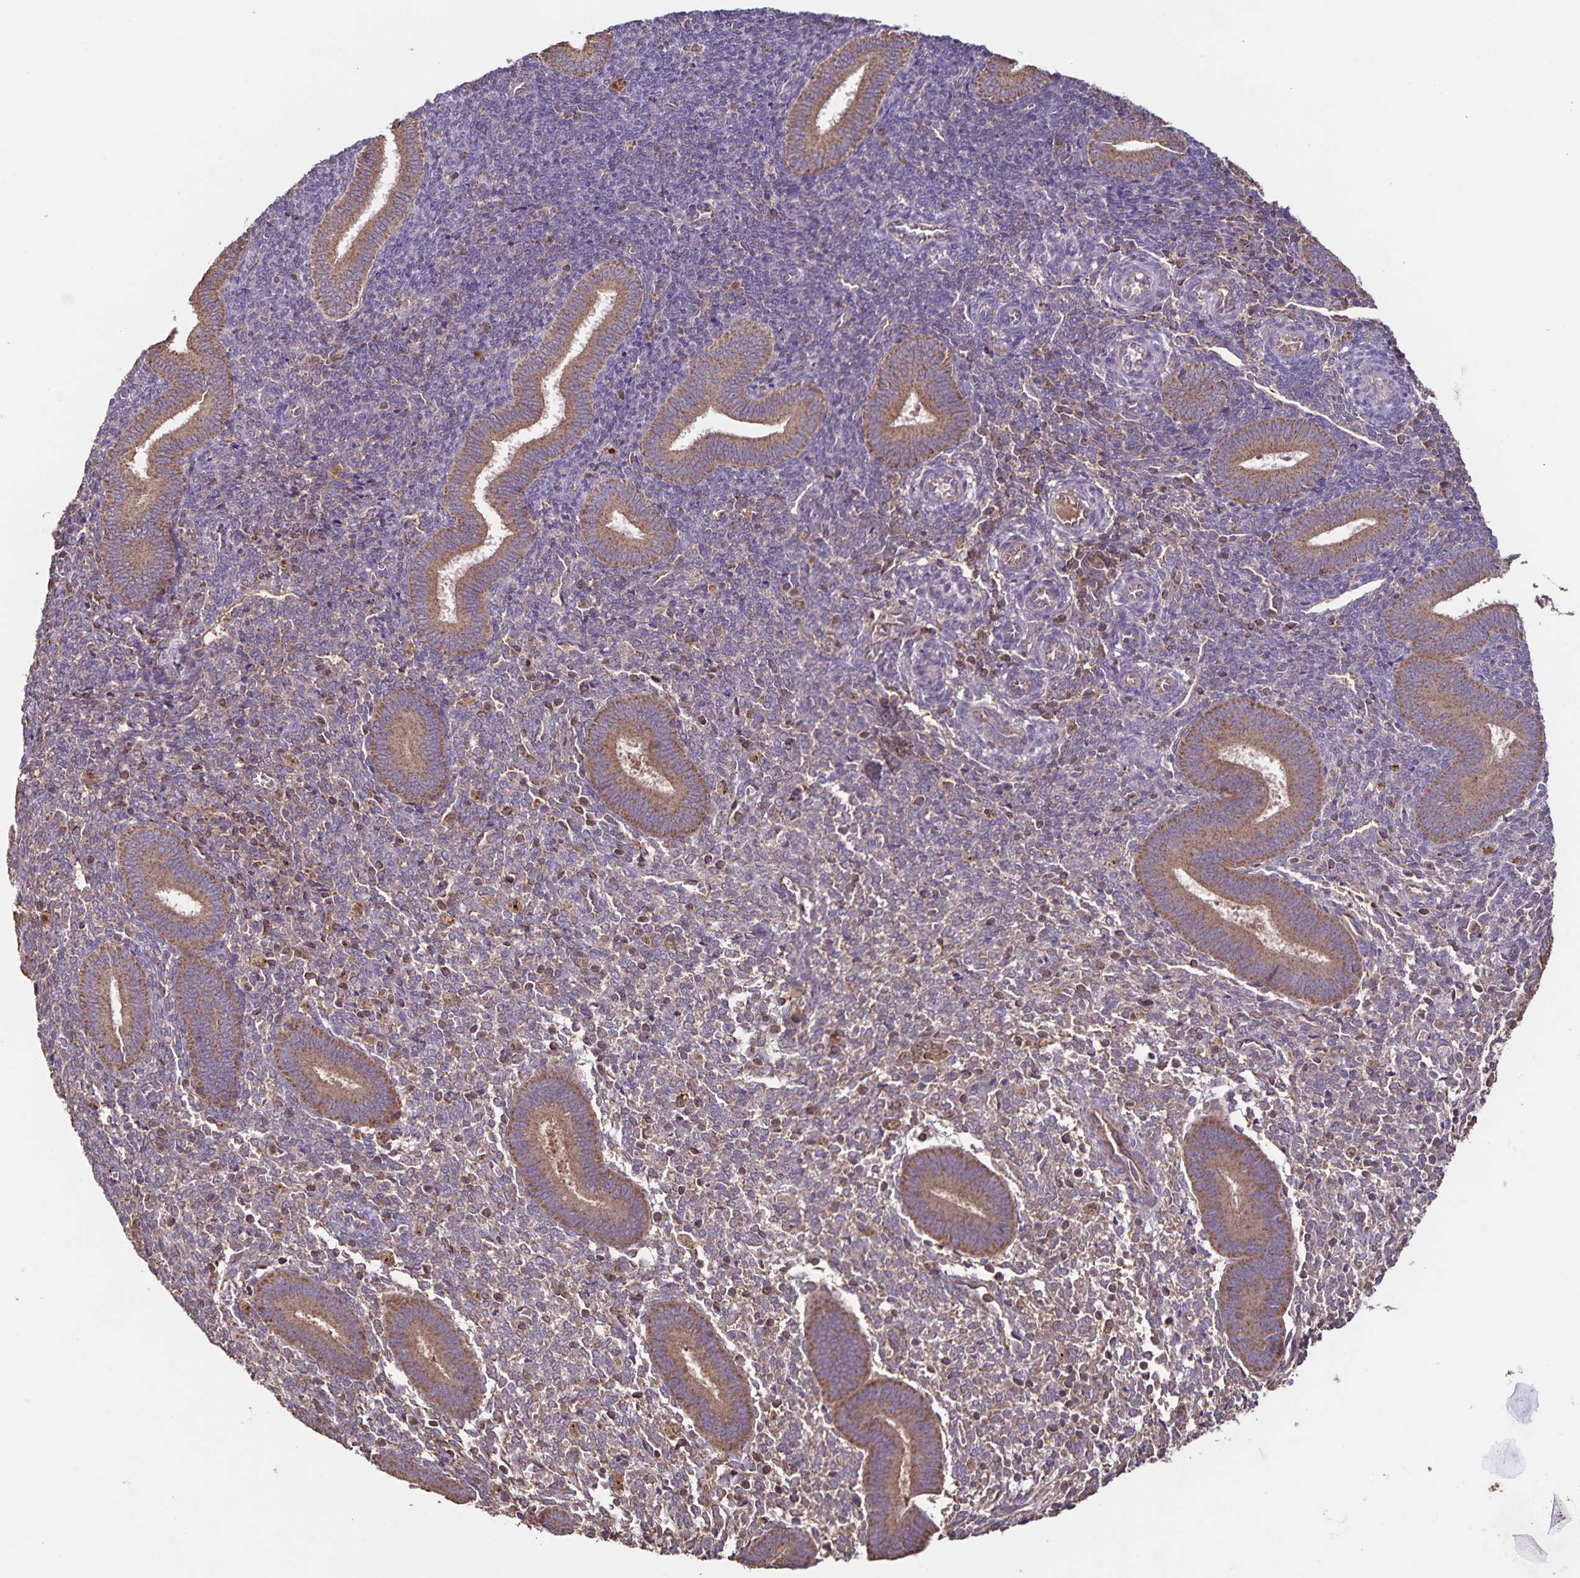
{"staining": {"intensity": "weak", "quantity": "25%-75%", "location": "cytoplasmic/membranous"}, "tissue": "endometrium", "cell_type": "Cells in endometrial stroma", "image_type": "normal", "snomed": [{"axis": "morphology", "description": "Normal tissue, NOS"}, {"axis": "topography", "description": "Endometrium"}], "caption": "This micrograph displays normal endometrium stained with IHC to label a protein in brown. The cytoplasmic/membranous of cells in endometrial stroma show weak positivity for the protein. Nuclei are counter-stained blue.", "gene": "MAN1A1", "patient": {"sex": "female", "age": 25}}